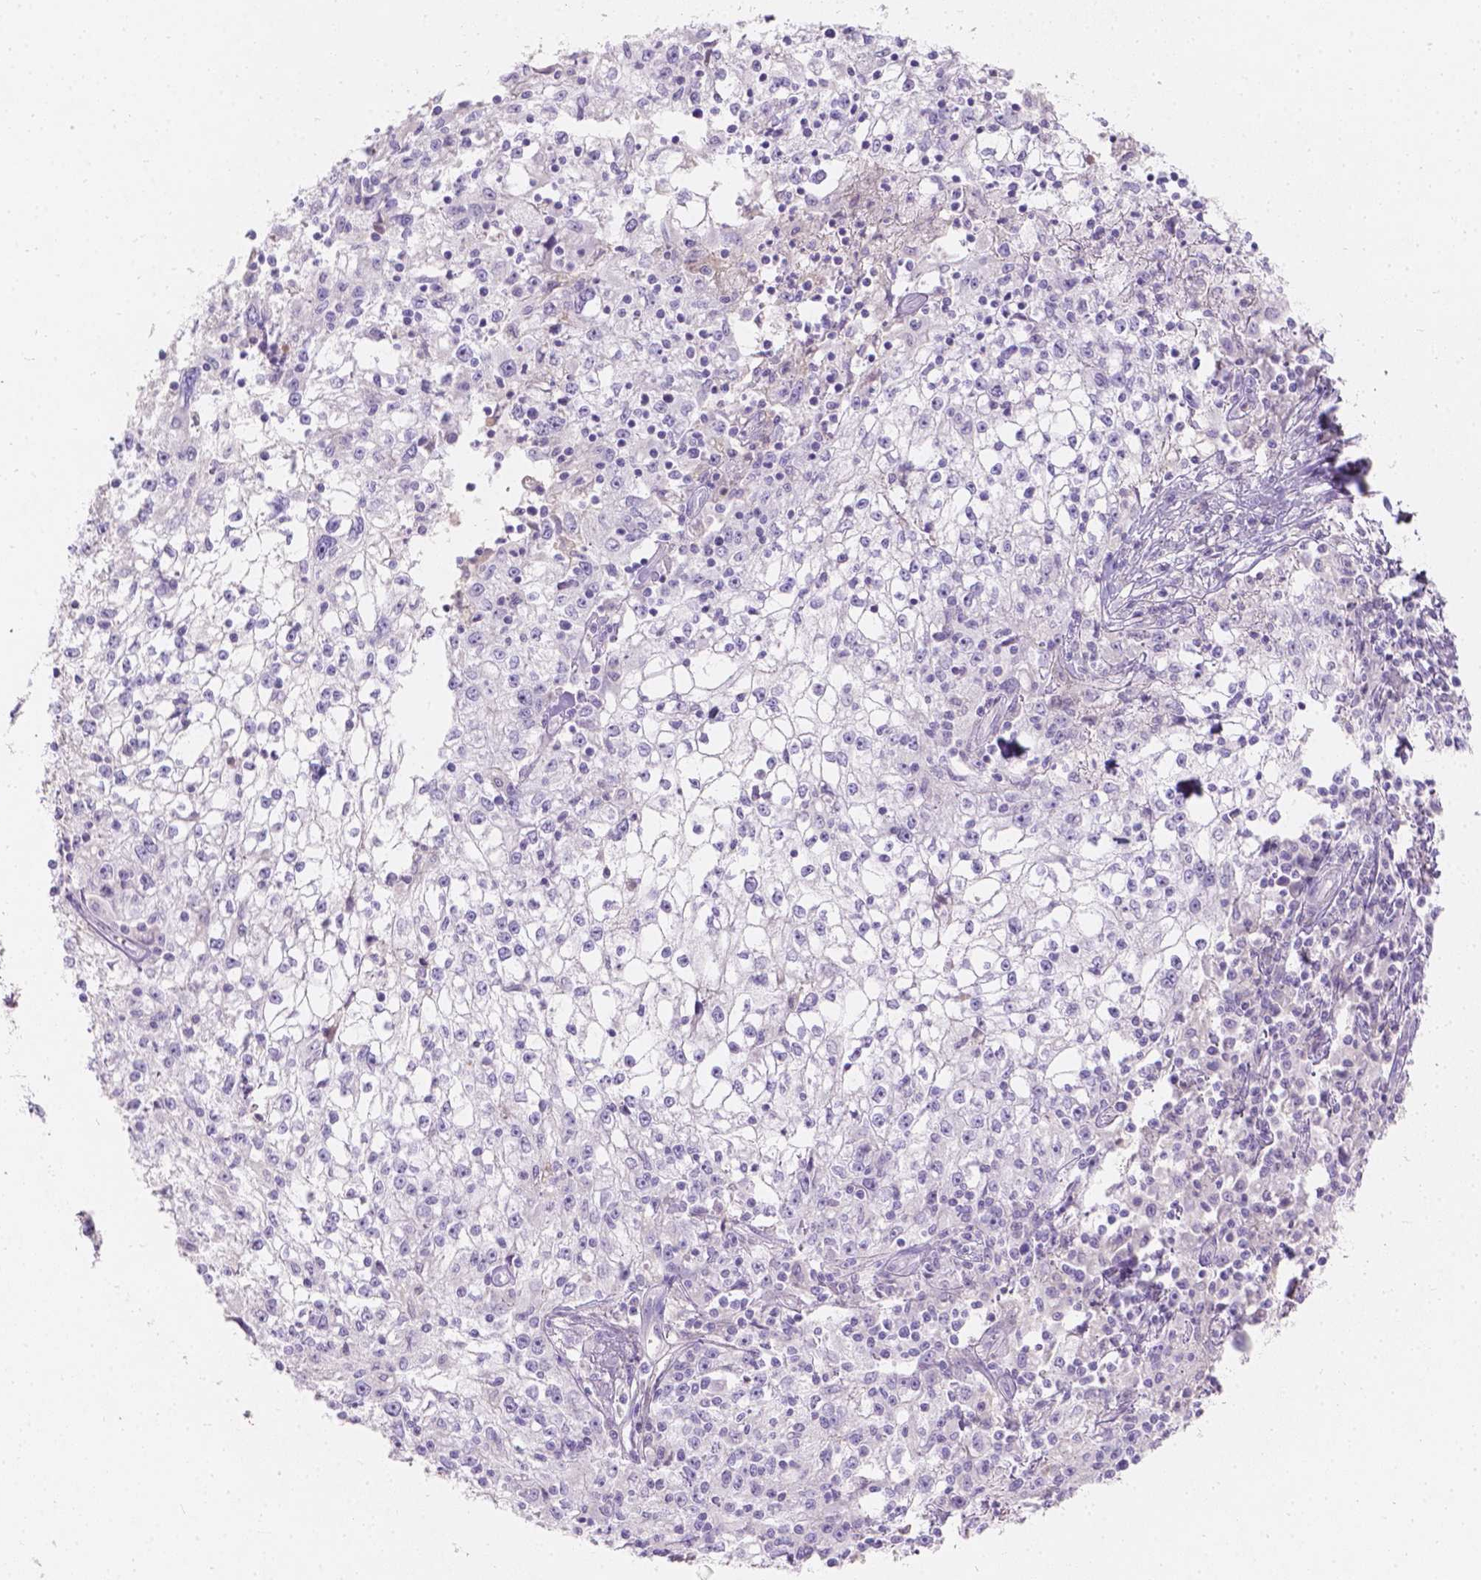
{"staining": {"intensity": "negative", "quantity": "none", "location": "none"}, "tissue": "cervical cancer", "cell_type": "Tumor cells", "image_type": "cancer", "snomed": [{"axis": "morphology", "description": "Squamous cell carcinoma, NOS"}, {"axis": "topography", "description": "Cervix"}], "caption": "Tumor cells show no significant protein positivity in cervical squamous cell carcinoma.", "gene": "GAL3ST2", "patient": {"sex": "female", "age": 85}}